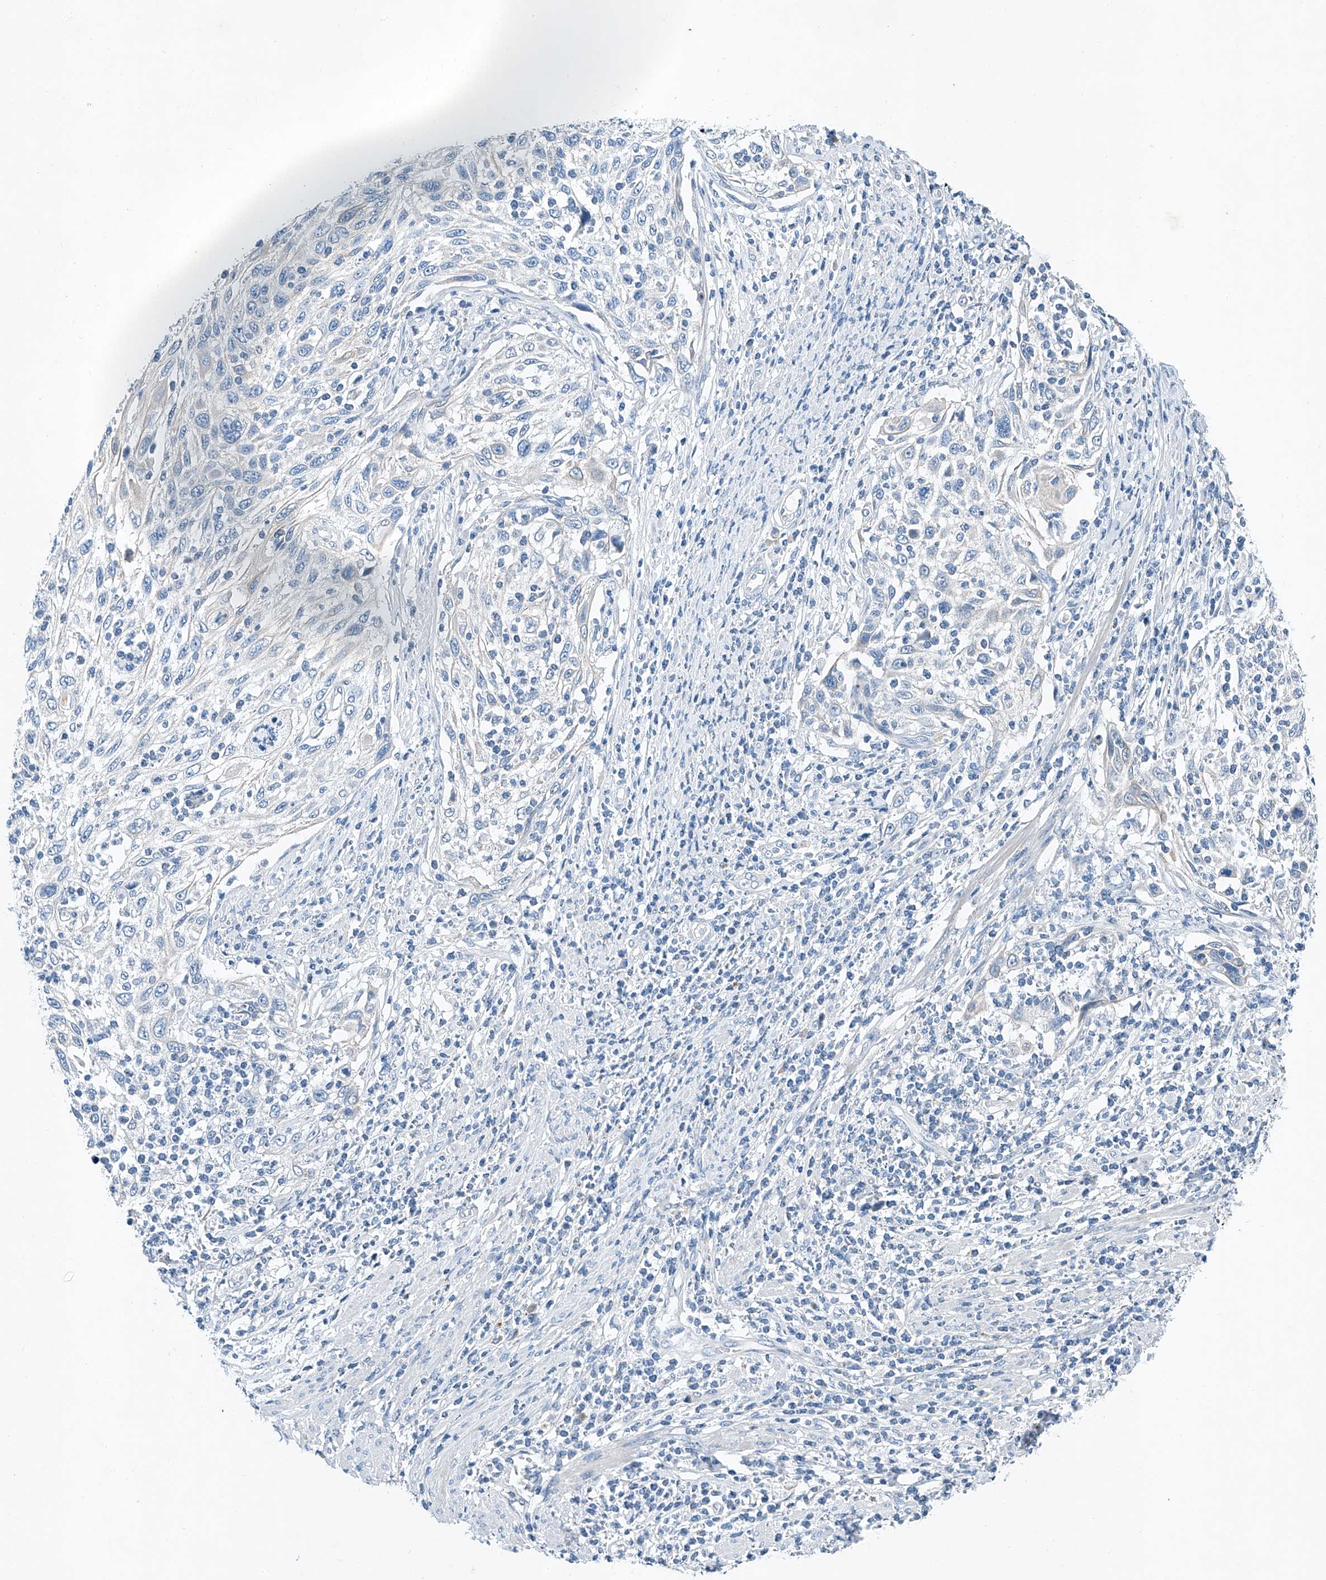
{"staining": {"intensity": "negative", "quantity": "none", "location": "none"}, "tissue": "cervical cancer", "cell_type": "Tumor cells", "image_type": "cancer", "snomed": [{"axis": "morphology", "description": "Squamous cell carcinoma, NOS"}, {"axis": "topography", "description": "Cervix"}], "caption": "Protein analysis of cervical squamous cell carcinoma shows no significant expression in tumor cells.", "gene": "MDGA1", "patient": {"sex": "female", "age": 70}}